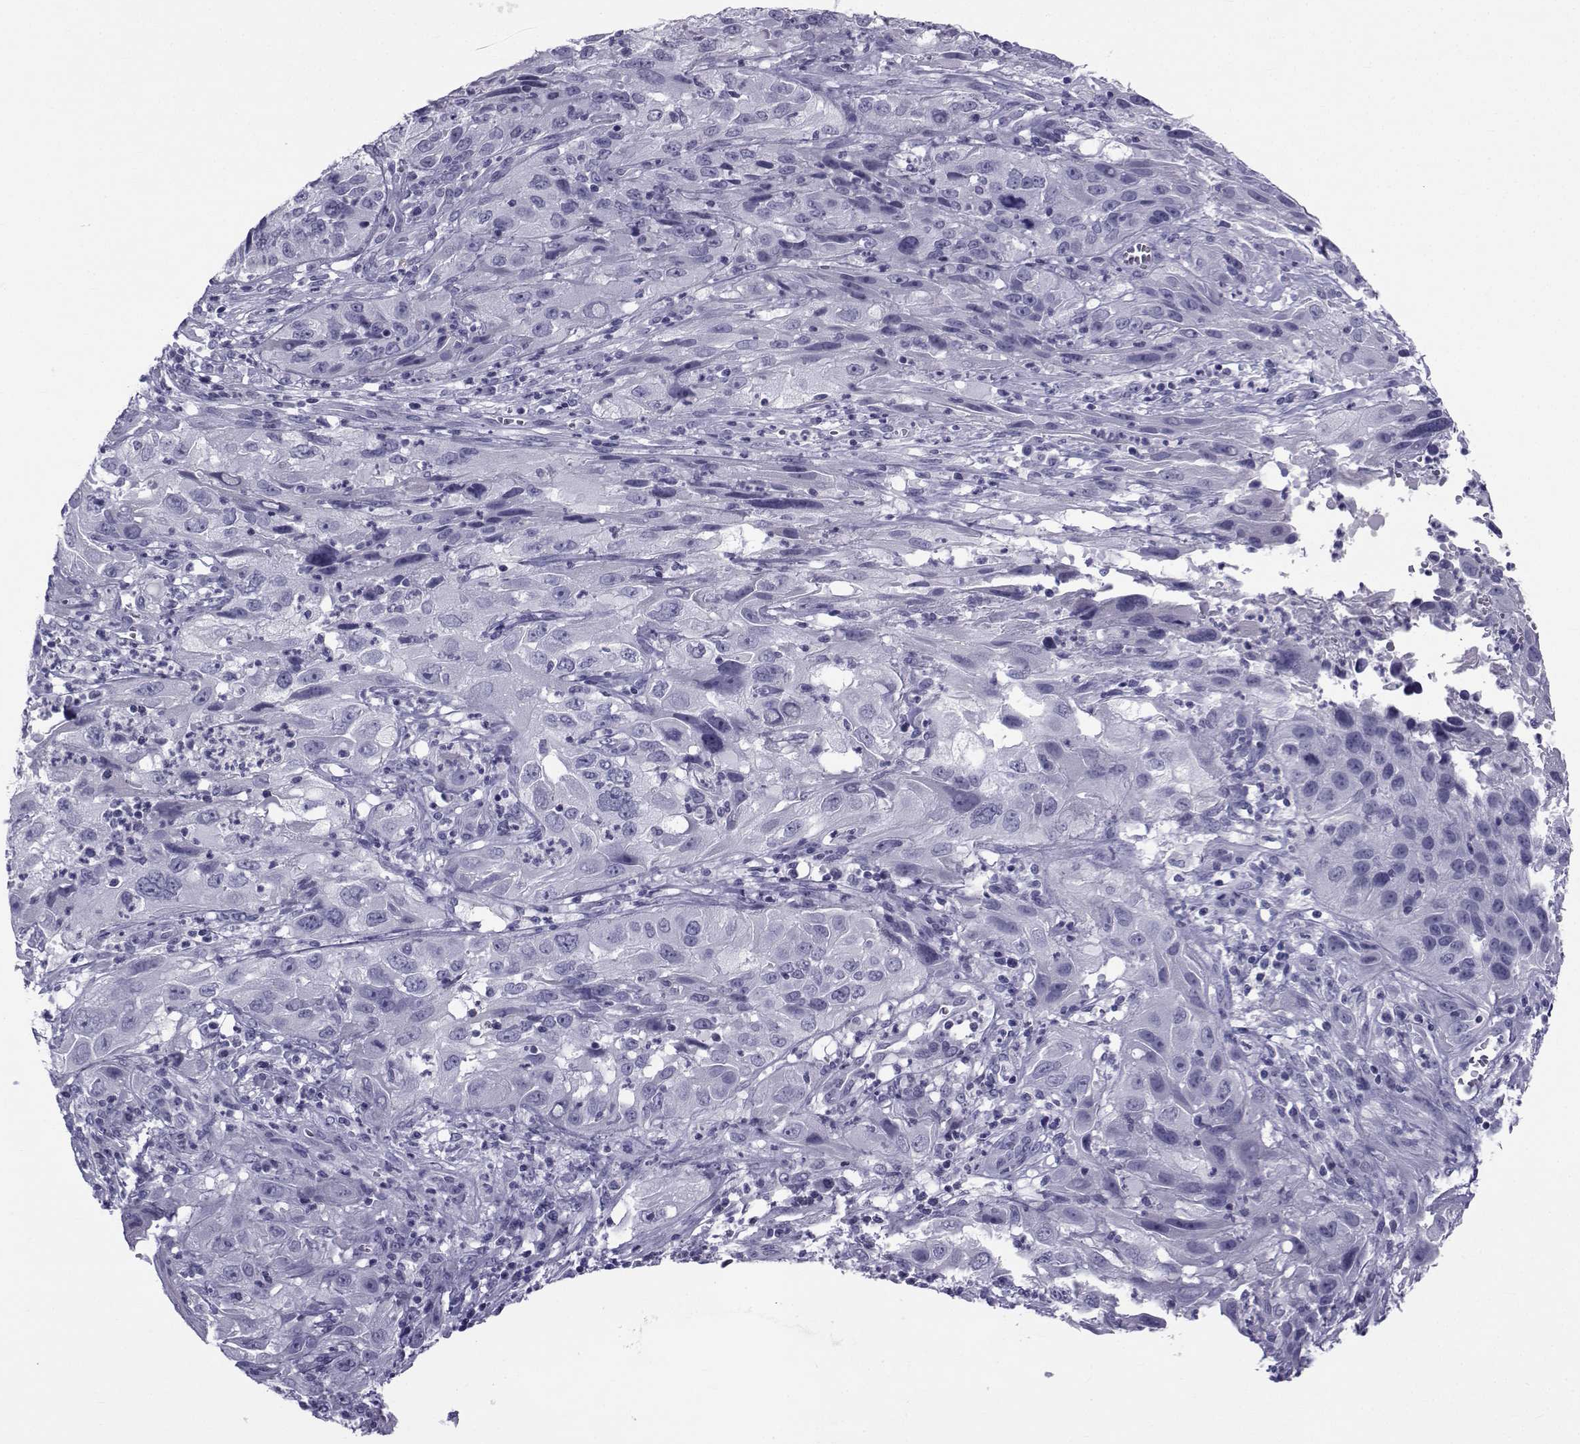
{"staining": {"intensity": "negative", "quantity": "none", "location": "none"}, "tissue": "cervical cancer", "cell_type": "Tumor cells", "image_type": "cancer", "snomed": [{"axis": "morphology", "description": "Squamous cell carcinoma, NOS"}, {"axis": "topography", "description": "Cervix"}], "caption": "This photomicrograph is of cervical cancer stained with immunohistochemistry (IHC) to label a protein in brown with the nuclei are counter-stained blue. There is no staining in tumor cells. (Brightfield microscopy of DAB (3,3'-diaminobenzidine) immunohistochemistry at high magnification).", "gene": "SPANXD", "patient": {"sex": "female", "age": 32}}